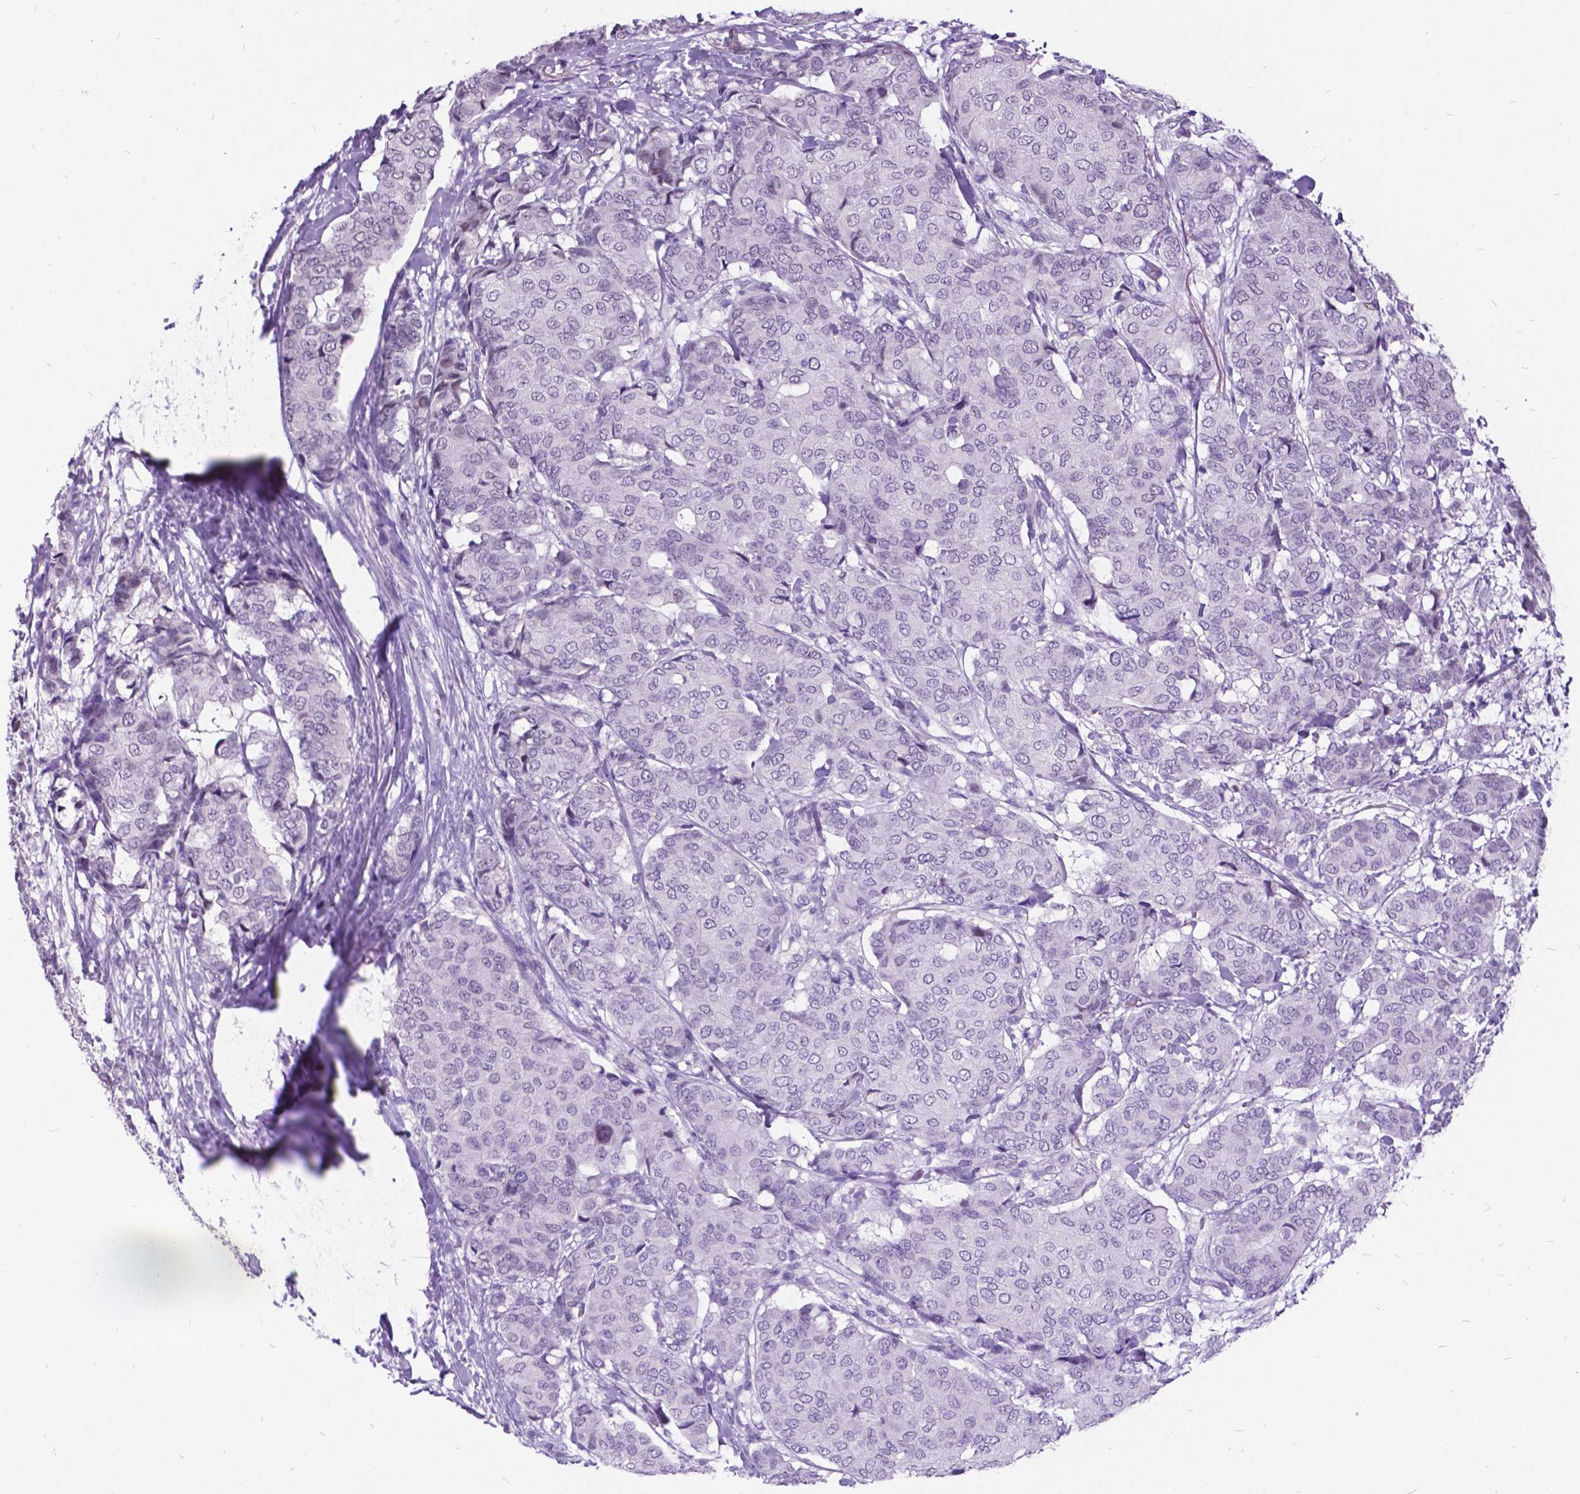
{"staining": {"intensity": "negative", "quantity": "none", "location": "none"}, "tissue": "breast cancer", "cell_type": "Tumor cells", "image_type": "cancer", "snomed": [{"axis": "morphology", "description": "Duct carcinoma"}, {"axis": "topography", "description": "Breast"}], "caption": "Tumor cells are negative for protein expression in human breast cancer (infiltrating ductal carcinoma).", "gene": "DPF3", "patient": {"sex": "female", "age": 75}}